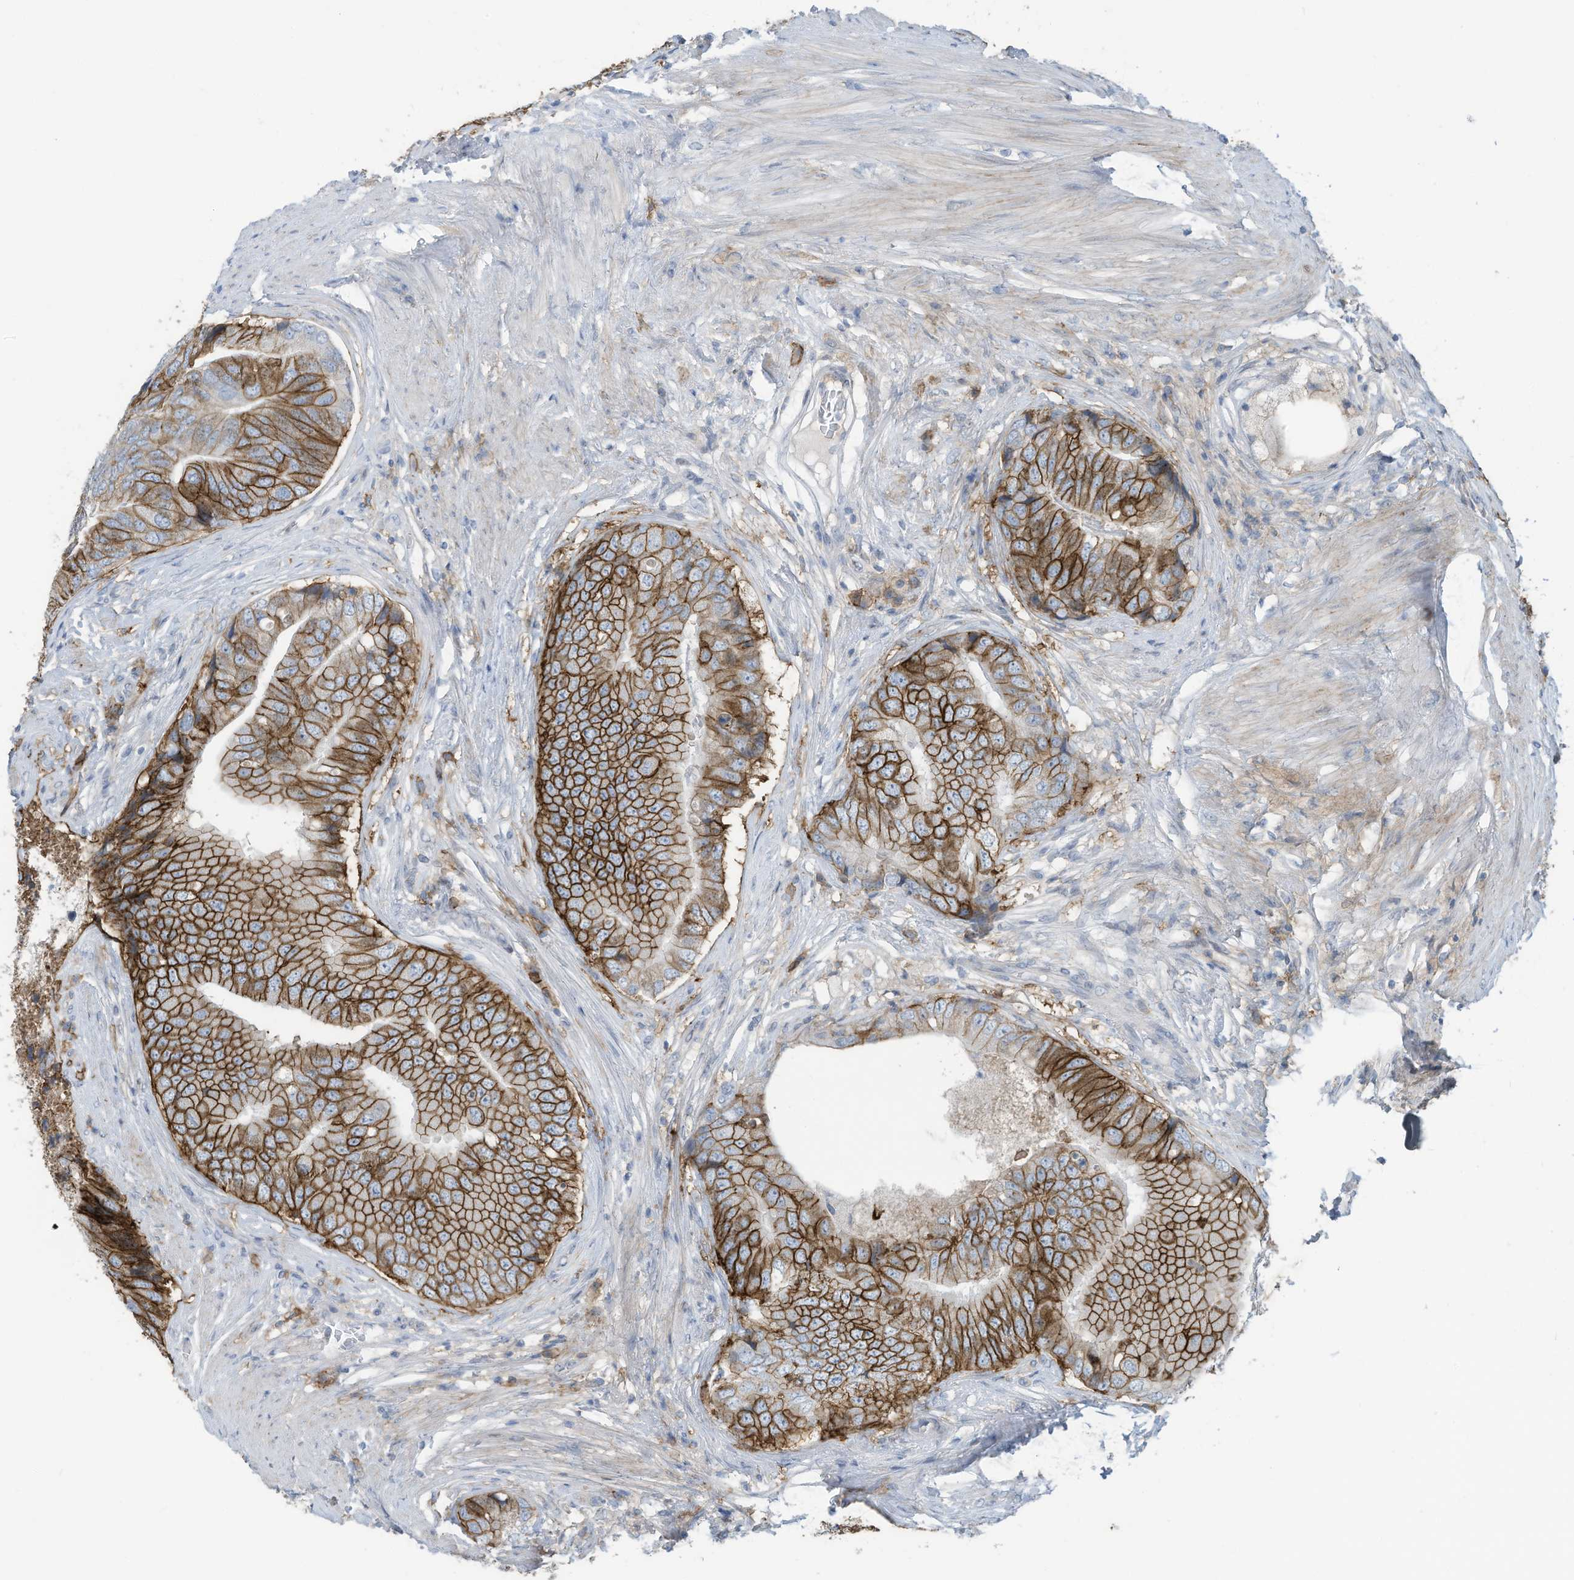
{"staining": {"intensity": "strong", "quantity": ">75%", "location": "cytoplasmic/membranous"}, "tissue": "prostate cancer", "cell_type": "Tumor cells", "image_type": "cancer", "snomed": [{"axis": "morphology", "description": "Adenocarcinoma, High grade"}, {"axis": "topography", "description": "Prostate"}], "caption": "High-grade adenocarcinoma (prostate) stained with DAB (3,3'-diaminobenzidine) immunohistochemistry (IHC) displays high levels of strong cytoplasmic/membranous expression in approximately >75% of tumor cells.", "gene": "SLC1A5", "patient": {"sex": "male", "age": 70}}